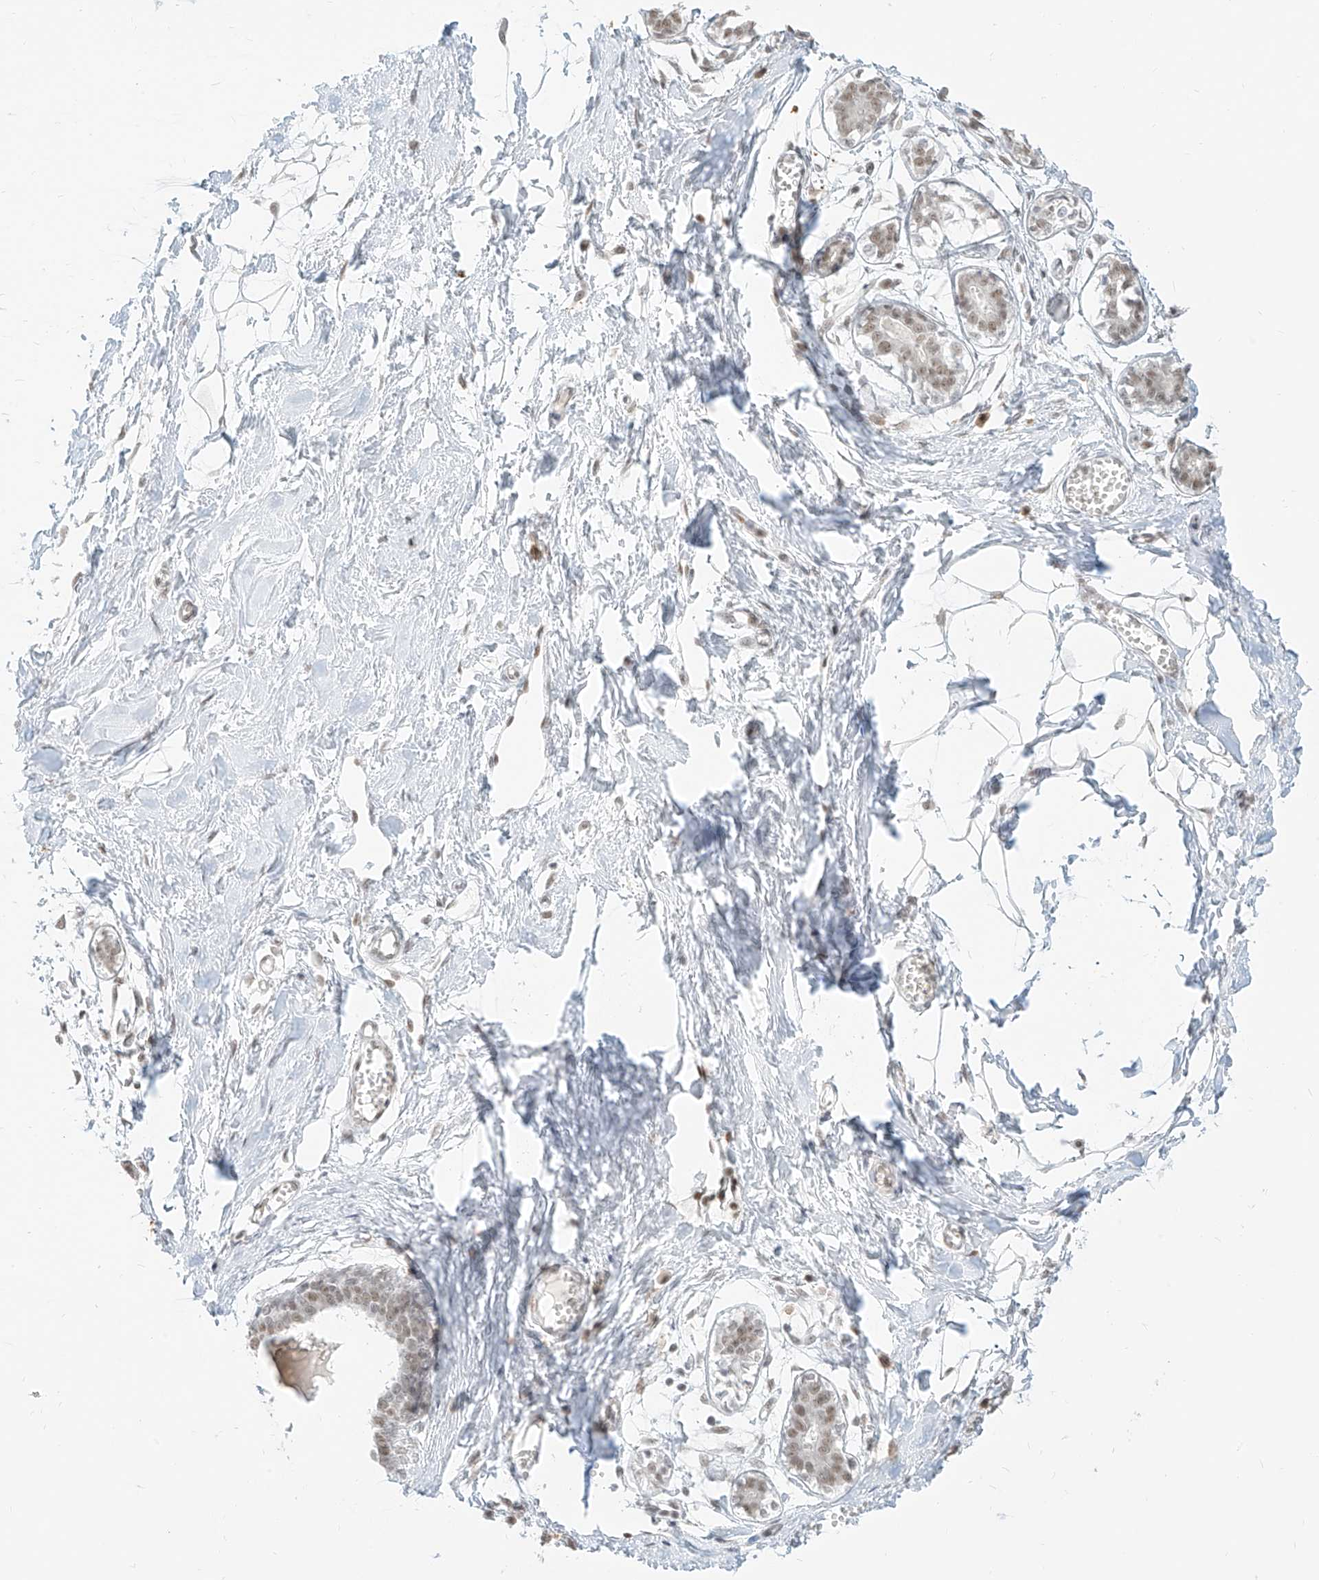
{"staining": {"intensity": "weak", "quantity": "<25%", "location": "nuclear"}, "tissue": "breast", "cell_type": "Adipocytes", "image_type": "normal", "snomed": [{"axis": "morphology", "description": "Normal tissue, NOS"}, {"axis": "topography", "description": "Breast"}], "caption": "Immunohistochemistry (IHC) of benign human breast demonstrates no expression in adipocytes.", "gene": "SUPT5H", "patient": {"sex": "female", "age": 27}}